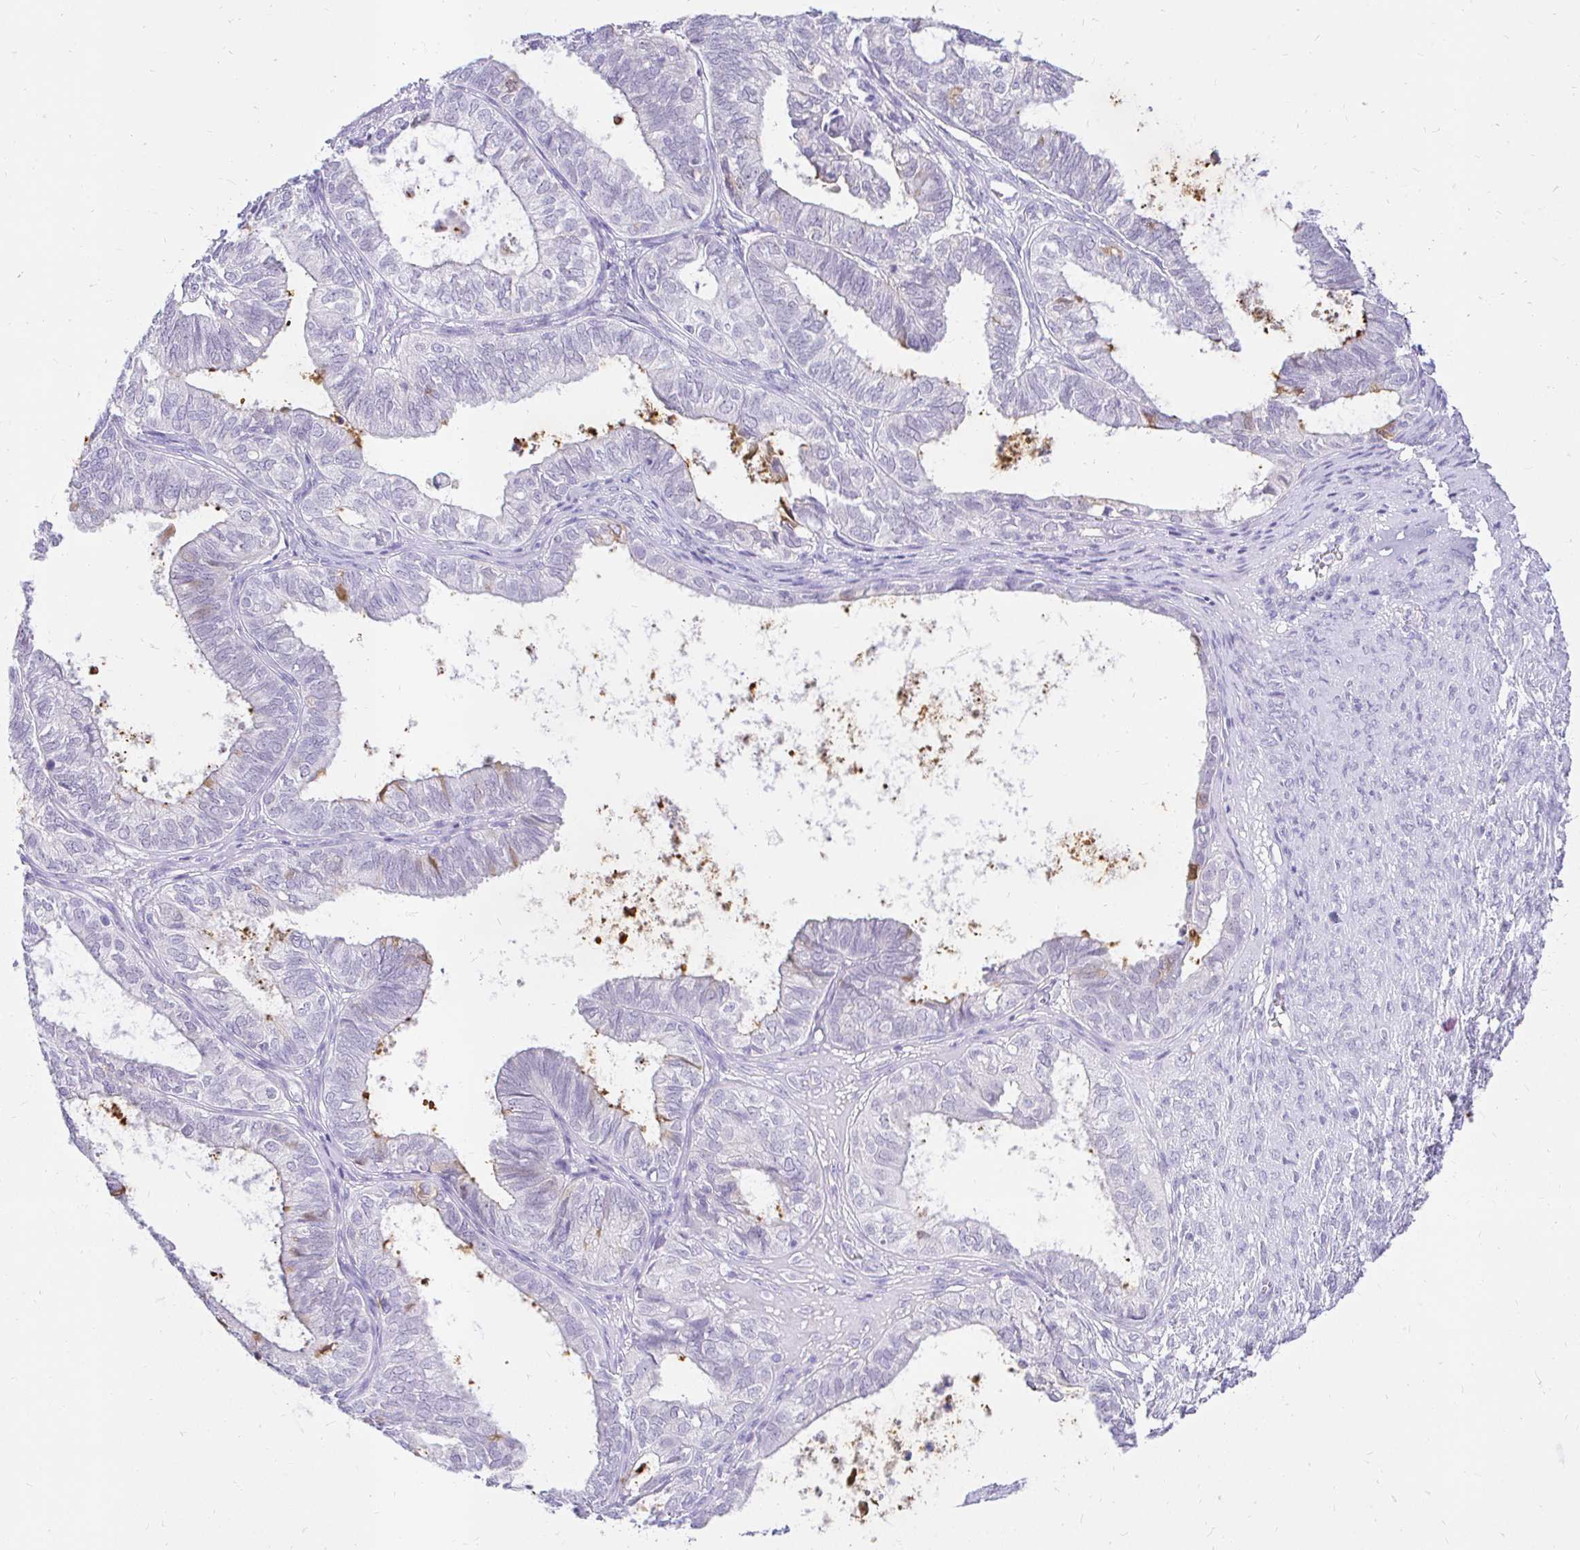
{"staining": {"intensity": "negative", "quantity": "none", "location": "none"}, "tissue": "ovarian cancer", "cell_type": "Tumor cells", "image_type": "cancer", "snomed": [{"axis": "morphology", "description": "Carcinoma, endometroid"}, {"axis": "topography", "description": "Ovary"}], "caption": "An immunohistochemistry histopathology image of endometroid carcinoma (ovarian) is shown. There is no staining in tumor cells of endometroid carcinoma (ovarian). (Brightfield microscopy of DAB IHC at high magnification).", "gene": "FATE1", "patient": {"sex": "female", "age": 64}}